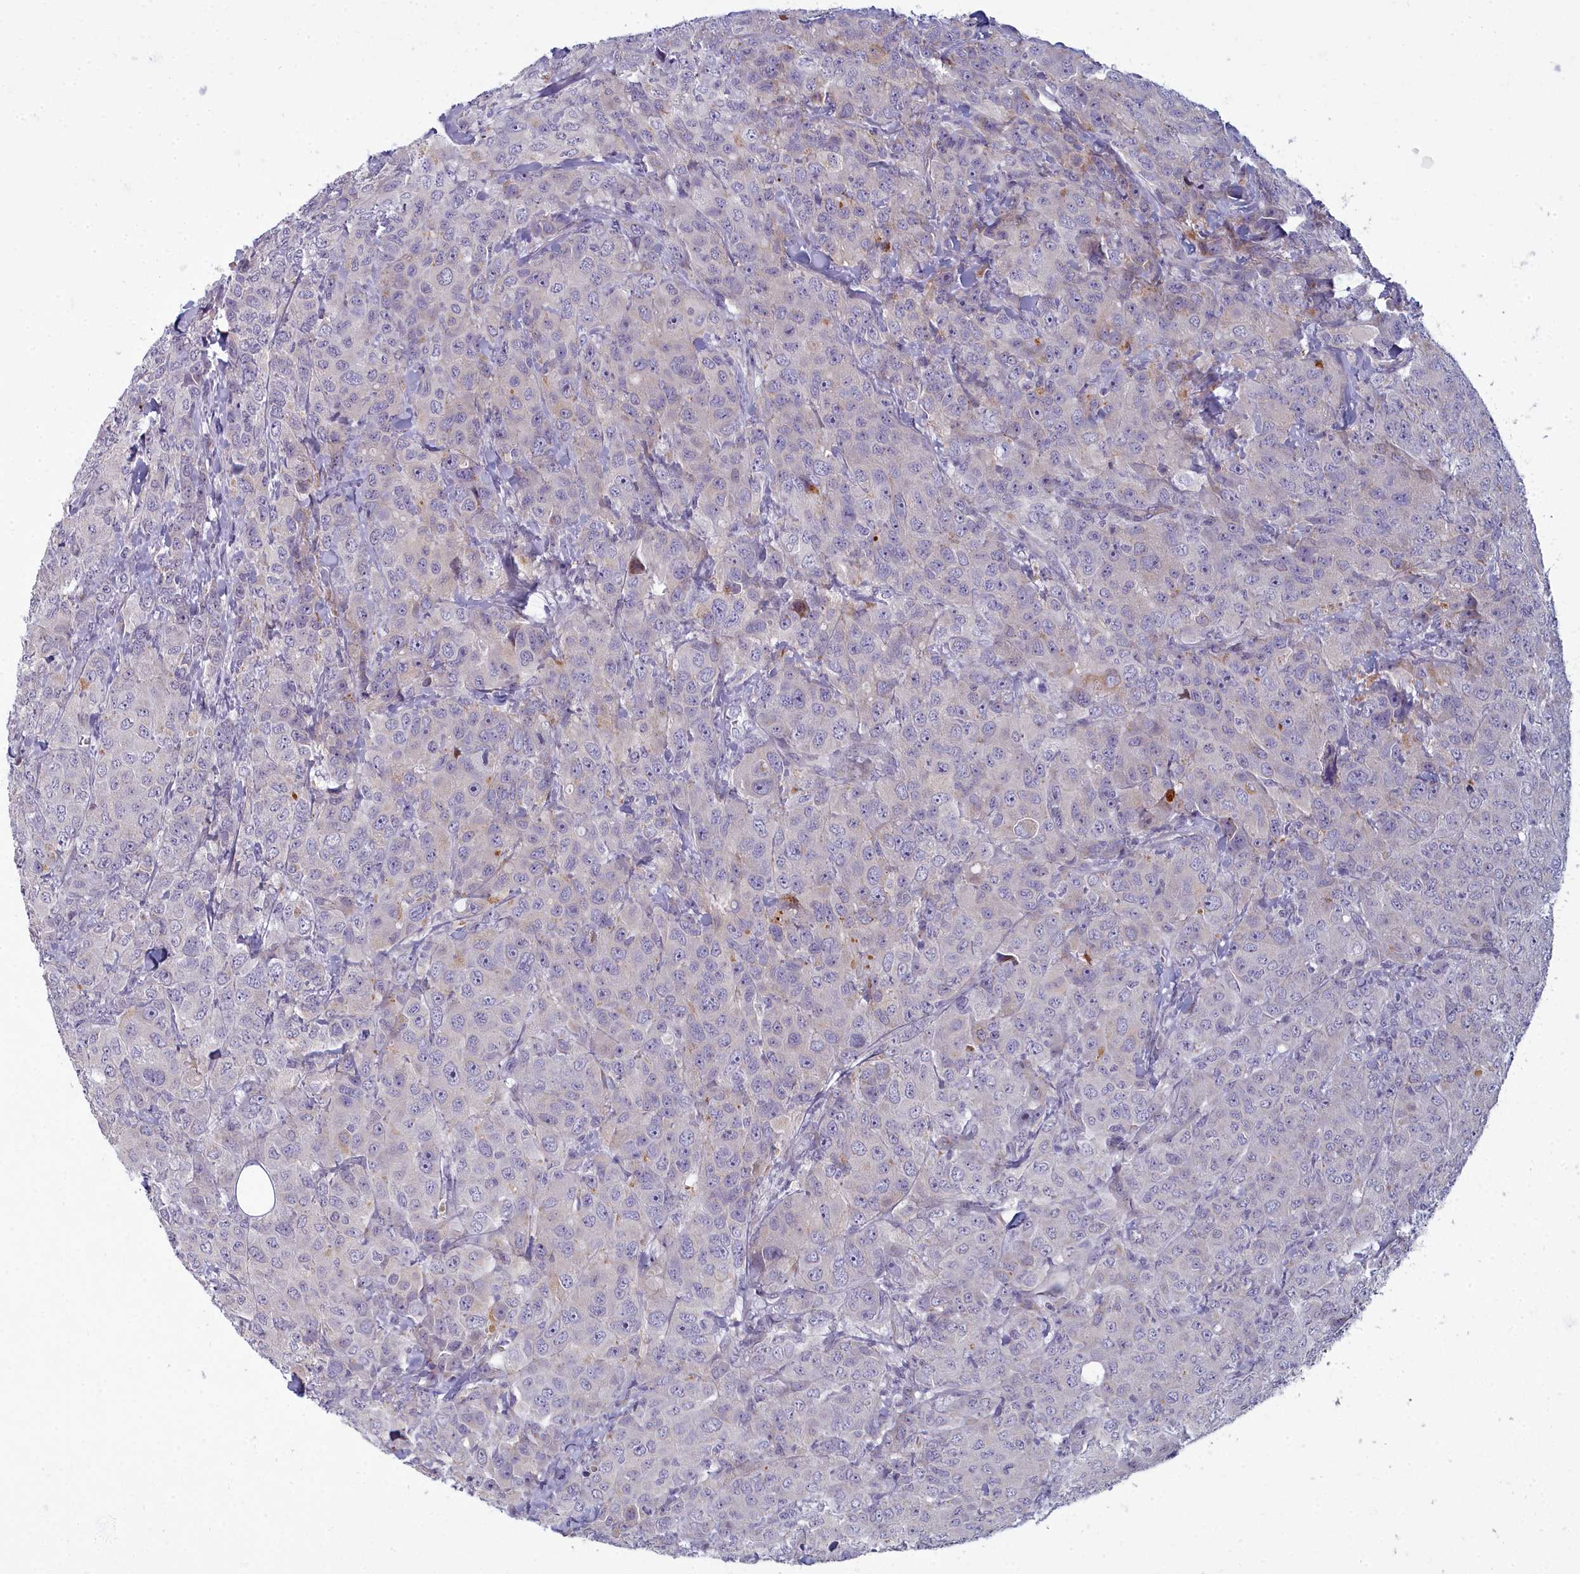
{"staining": {"intensity": "negative", "quantity": "none", "location": "none"}, "tissue": "breast cancer", "cell_type": "Tumor cells", "image_type": "cancer", "snomed": [{"axis": "morphology", "description": "Duct carcinoma"}, {"axis": "topography", "description": "Breast"}], "caption": "Histopathology image shows no protein positivity in tumor cells of breast cancer (invasive ductal carcinoma) tissue. (DAB immunohistochemistry, high magnification).", "gene": "ARL15", "patient": {"sex": "female", "age": 43}}